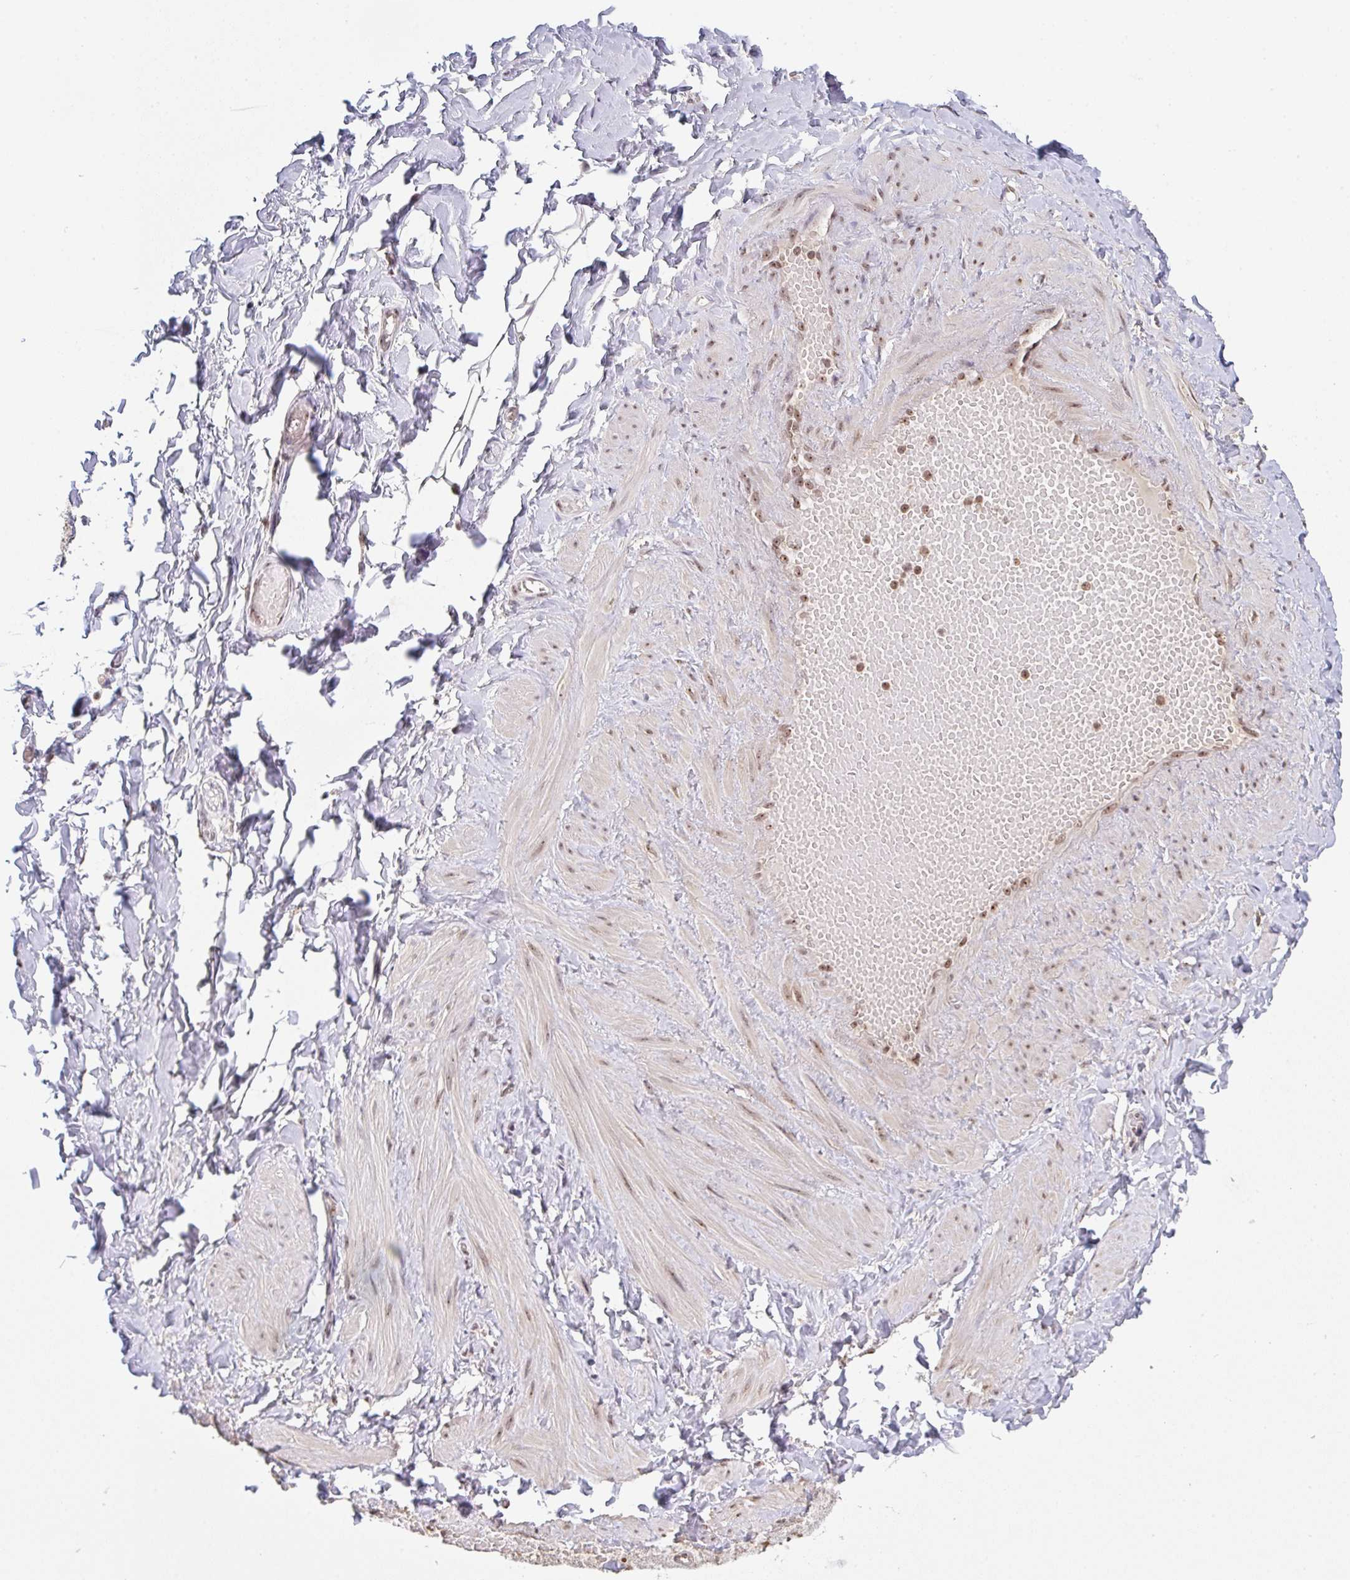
{"staining": {"intensity": "negative", "quantity": "none", "location": "none"}, "tissue": "adipose tissue", "cell_type": "Adipocytes", "image_type": "normal", "snomed": [{"axis": "morphology", "description": "Normal tissue, NOS"}, {"axis": "topography", "description": "Soft tissue"}, {"axis": "topography", "description": "Adipose tissue"}, {"axis": "topography", "description": "Vascular tissue"}, {"axis": "topography", "description": "Peripheral nerve tissue"}], "caption": "DAB immunohistochemical staining of unremarkable human adipose tissue displays no significant expression in adipocytes.", "gene": "DKC1", "patient": {"sex": "male", "age": 29}}